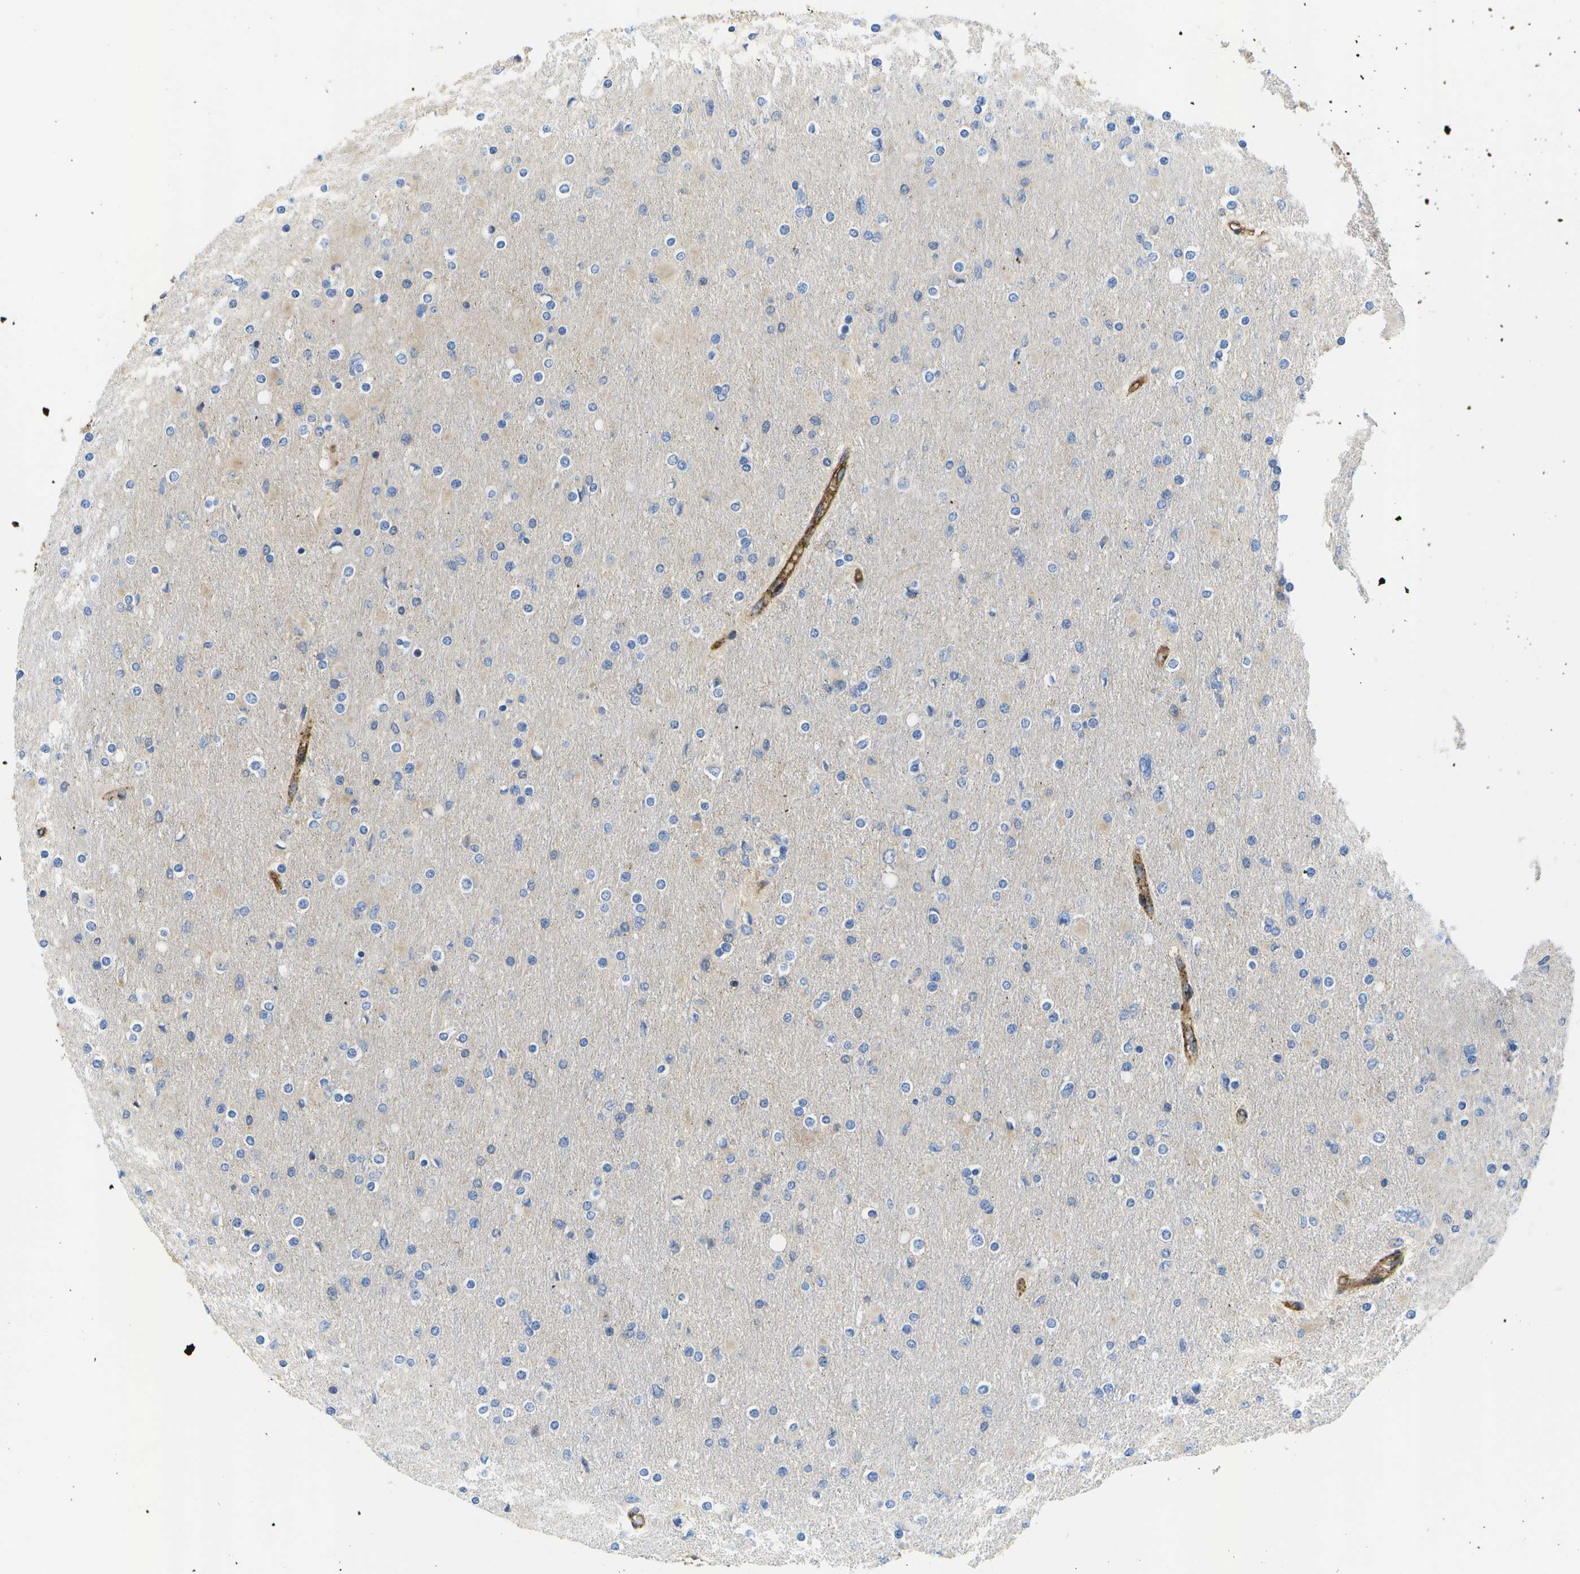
{"staining": {"intensity": "negative", "quantity": "none", "location": "none"}, "tissue": "glioma", "cell_type": "Tumor cells", "image_type": "cancer", "snomed": [{"axis": "morphology", "description": "Glioma, malignant, High grade"}, {"axis": "topography", "description": "Cerebral cortex"}], "caption": "The image reveals no significant expression in tumor cells of malignant glioma (high-grade). (DAB (3,3'-diaminobenzidine) immunohistochemistry, high magnification).", "gene": "BST2", "patient": {"sex": "female", "age": 36}}